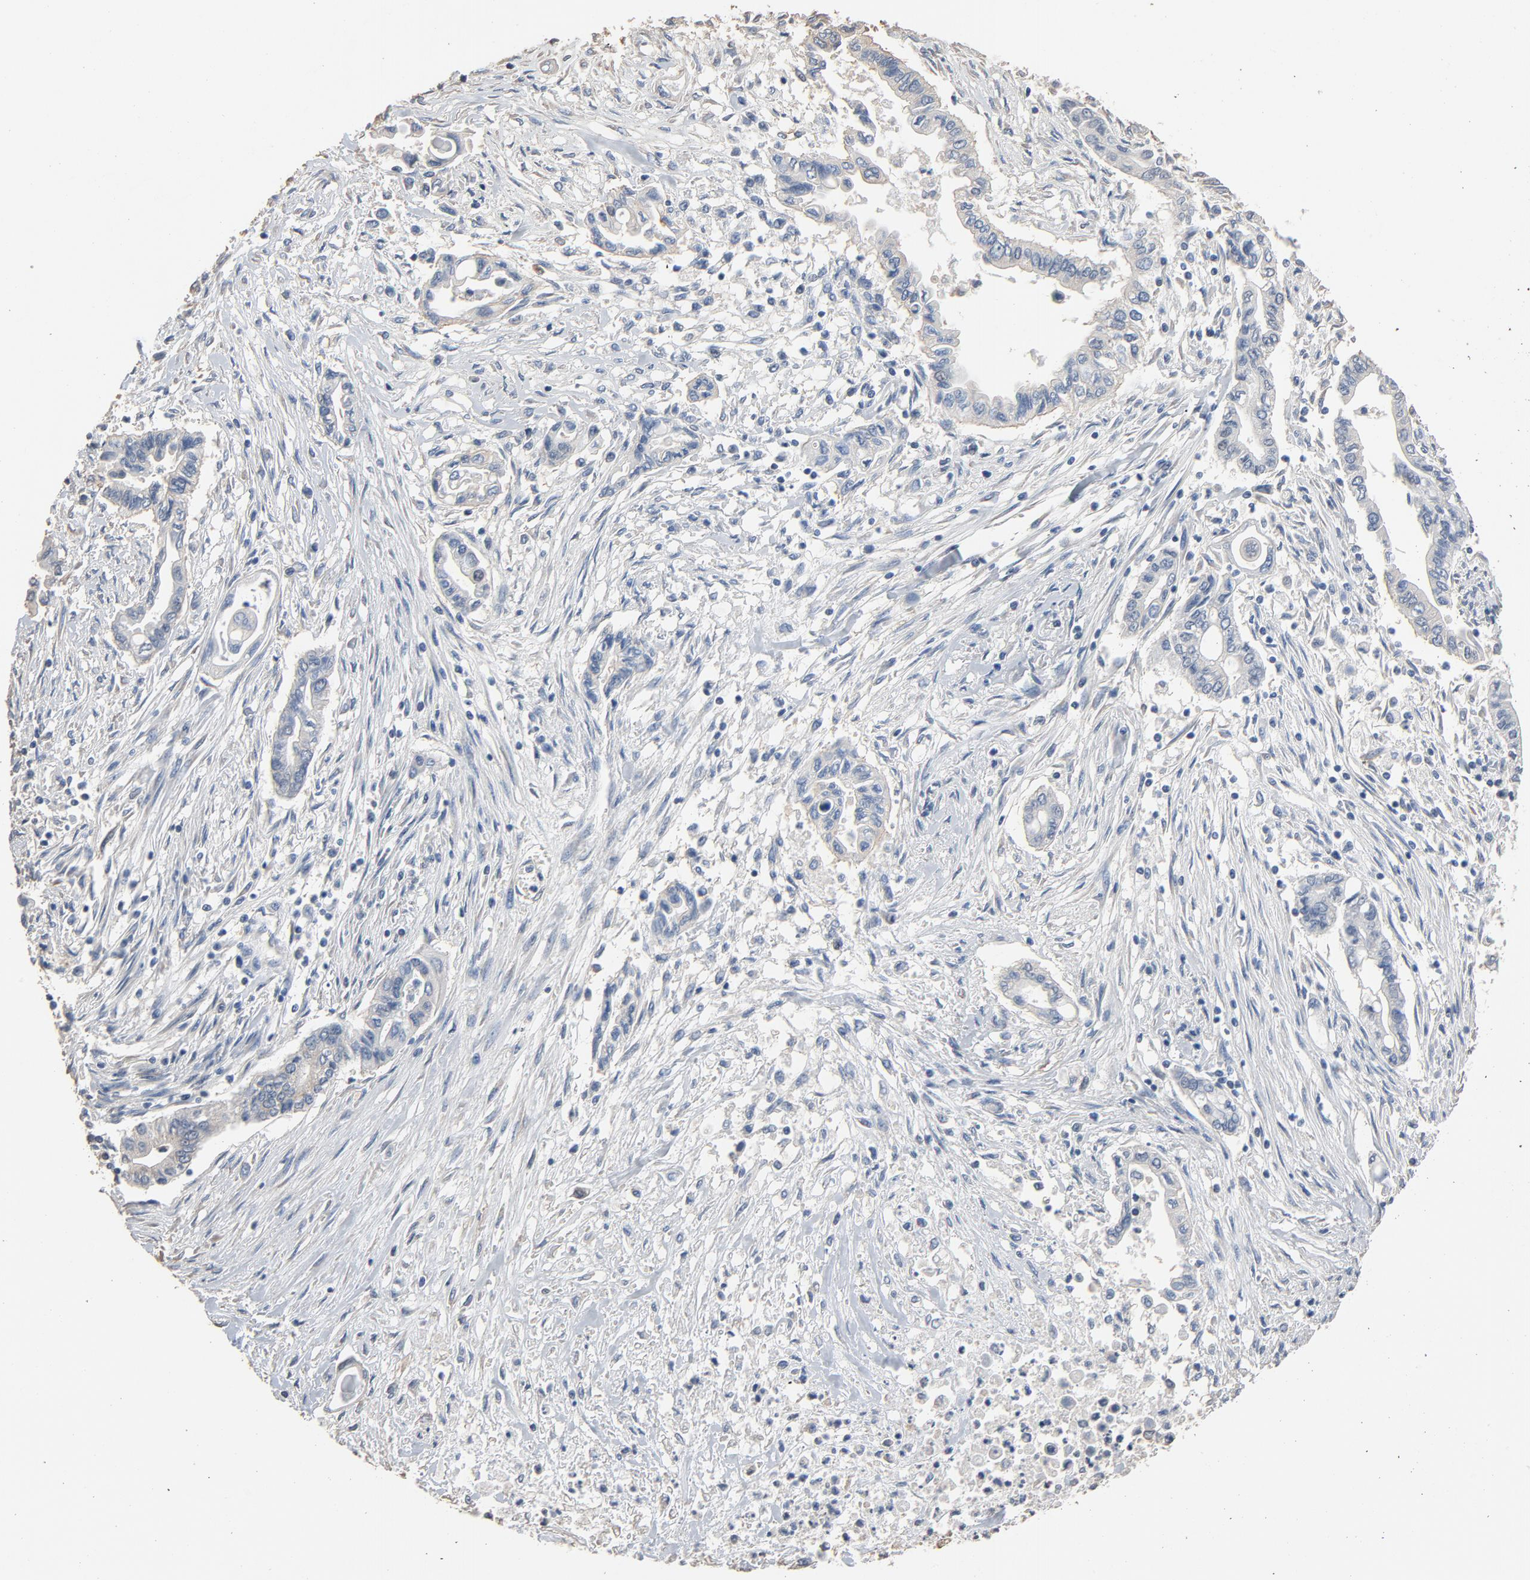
{"staining": {"intensity": "negative", "quantity": "none", "location": "none"}, "tissue": "pancreatic cancer", "cell_type": "Tumor cells", "image_type": "cancer", "snomed": [{"axis": "morphology", "description": "Adenocarcinoma, NOS"}, {"axis": "topography", "description": "Pancreas"}], "caption": "Immunohistochemistry photomicrograph of adenocarcinoma (pancreatic) stained for a protein (brown), which exhibits no positivity in tumor cells.", "gene": "SOX6", "patient": {"sex": "female", "age": 57}}